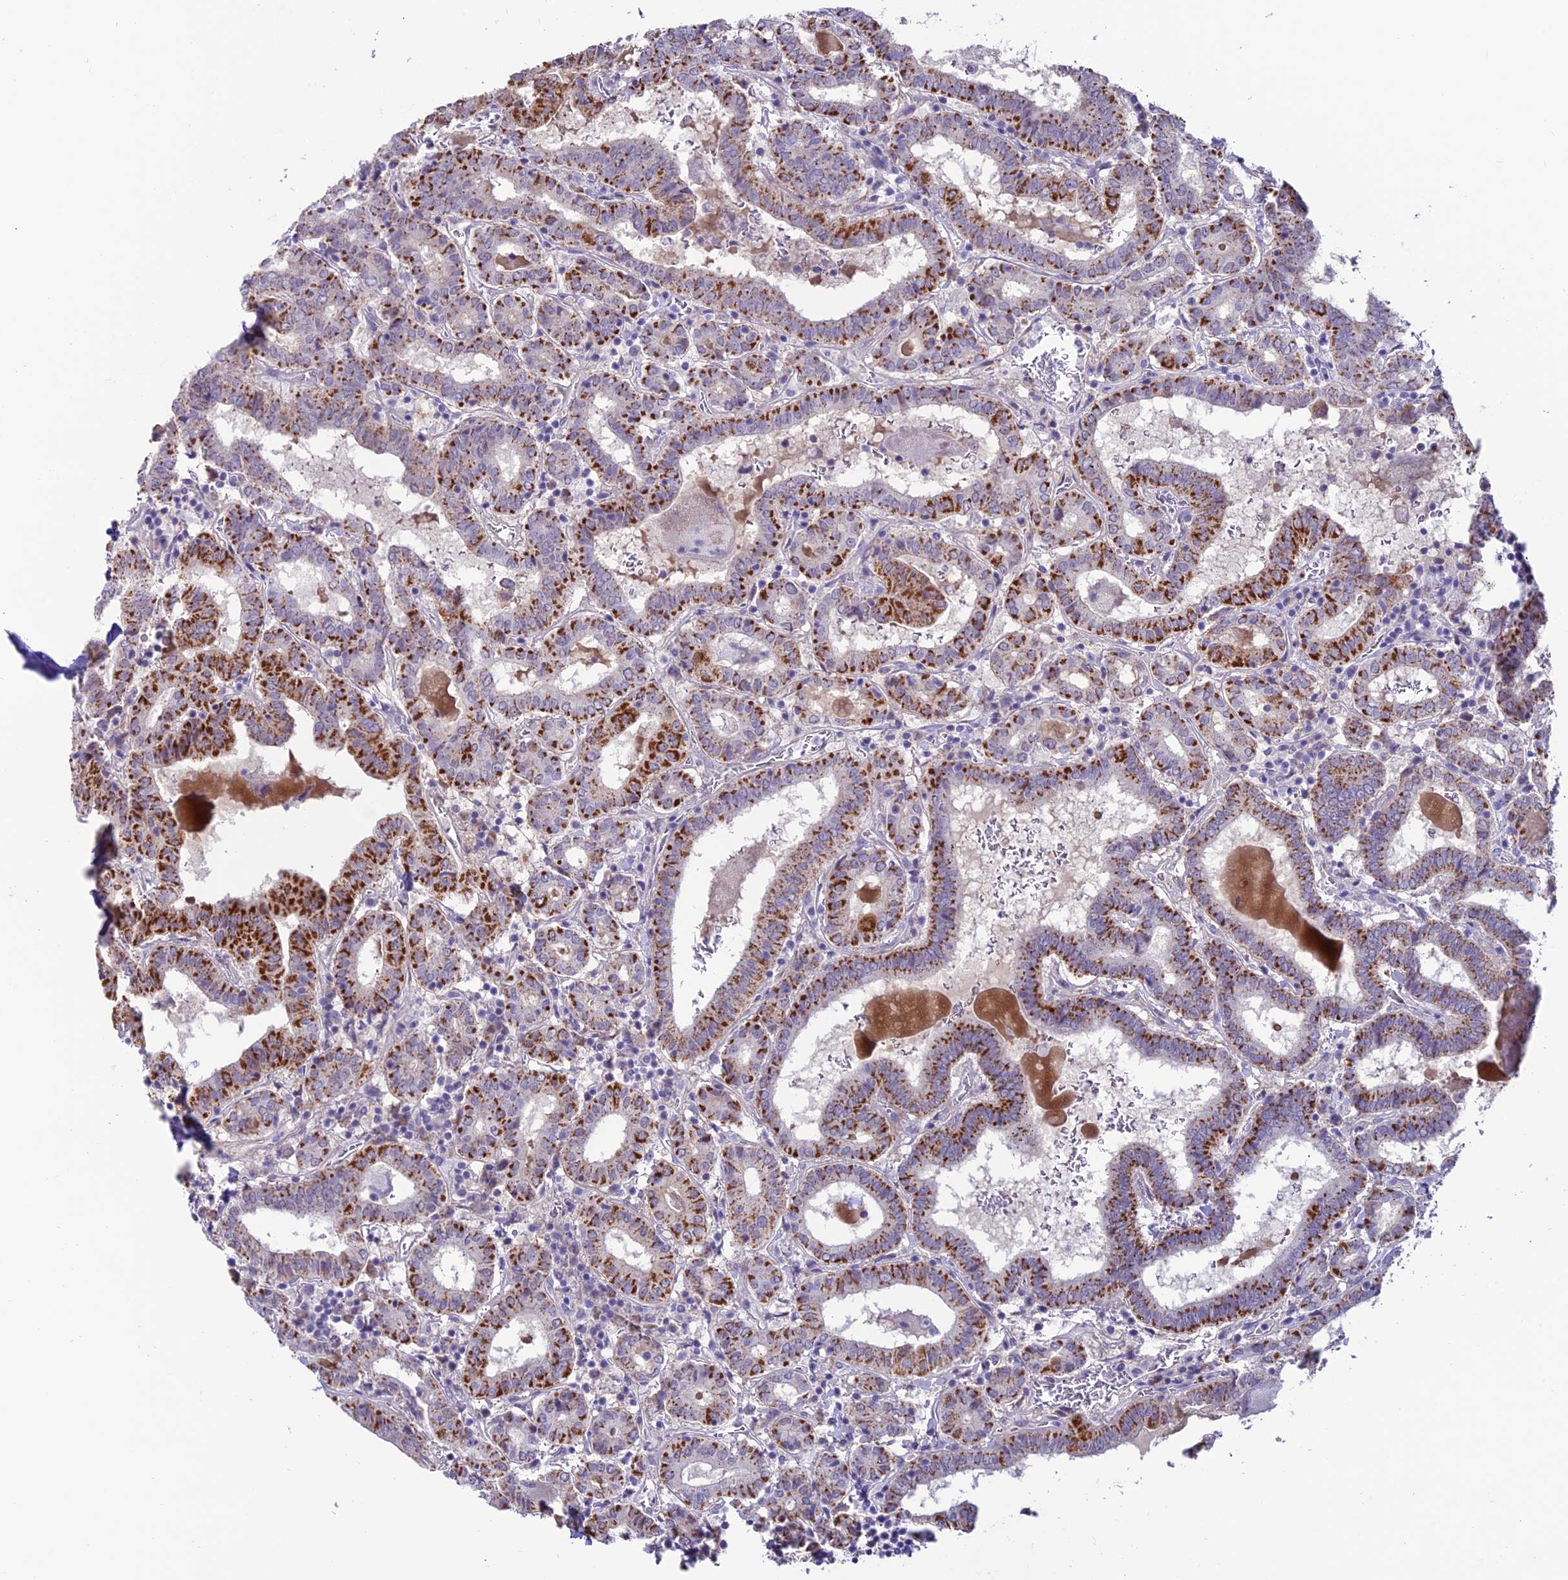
{"staining": {"intensity": "strong", "quantity": ">75%", "location": "cytoplasmic/membranous"}, "tissue": "thyroid cancer", "cell_type": "Tumor cells", "image_type": "cancer", "snomed": [{"axis": "morphology", "description": "Papillary adenocarcinoma, NOS"}, {"axis": "topography", "description": "Thyroid gland"}], "caption": "Thyroid cancer tissue displays strong cytoplasmic/membranous positivity in about >75% of tumor cells", "gene": "SLC10A1", "patient": {"sex": "female", "age": 72}}